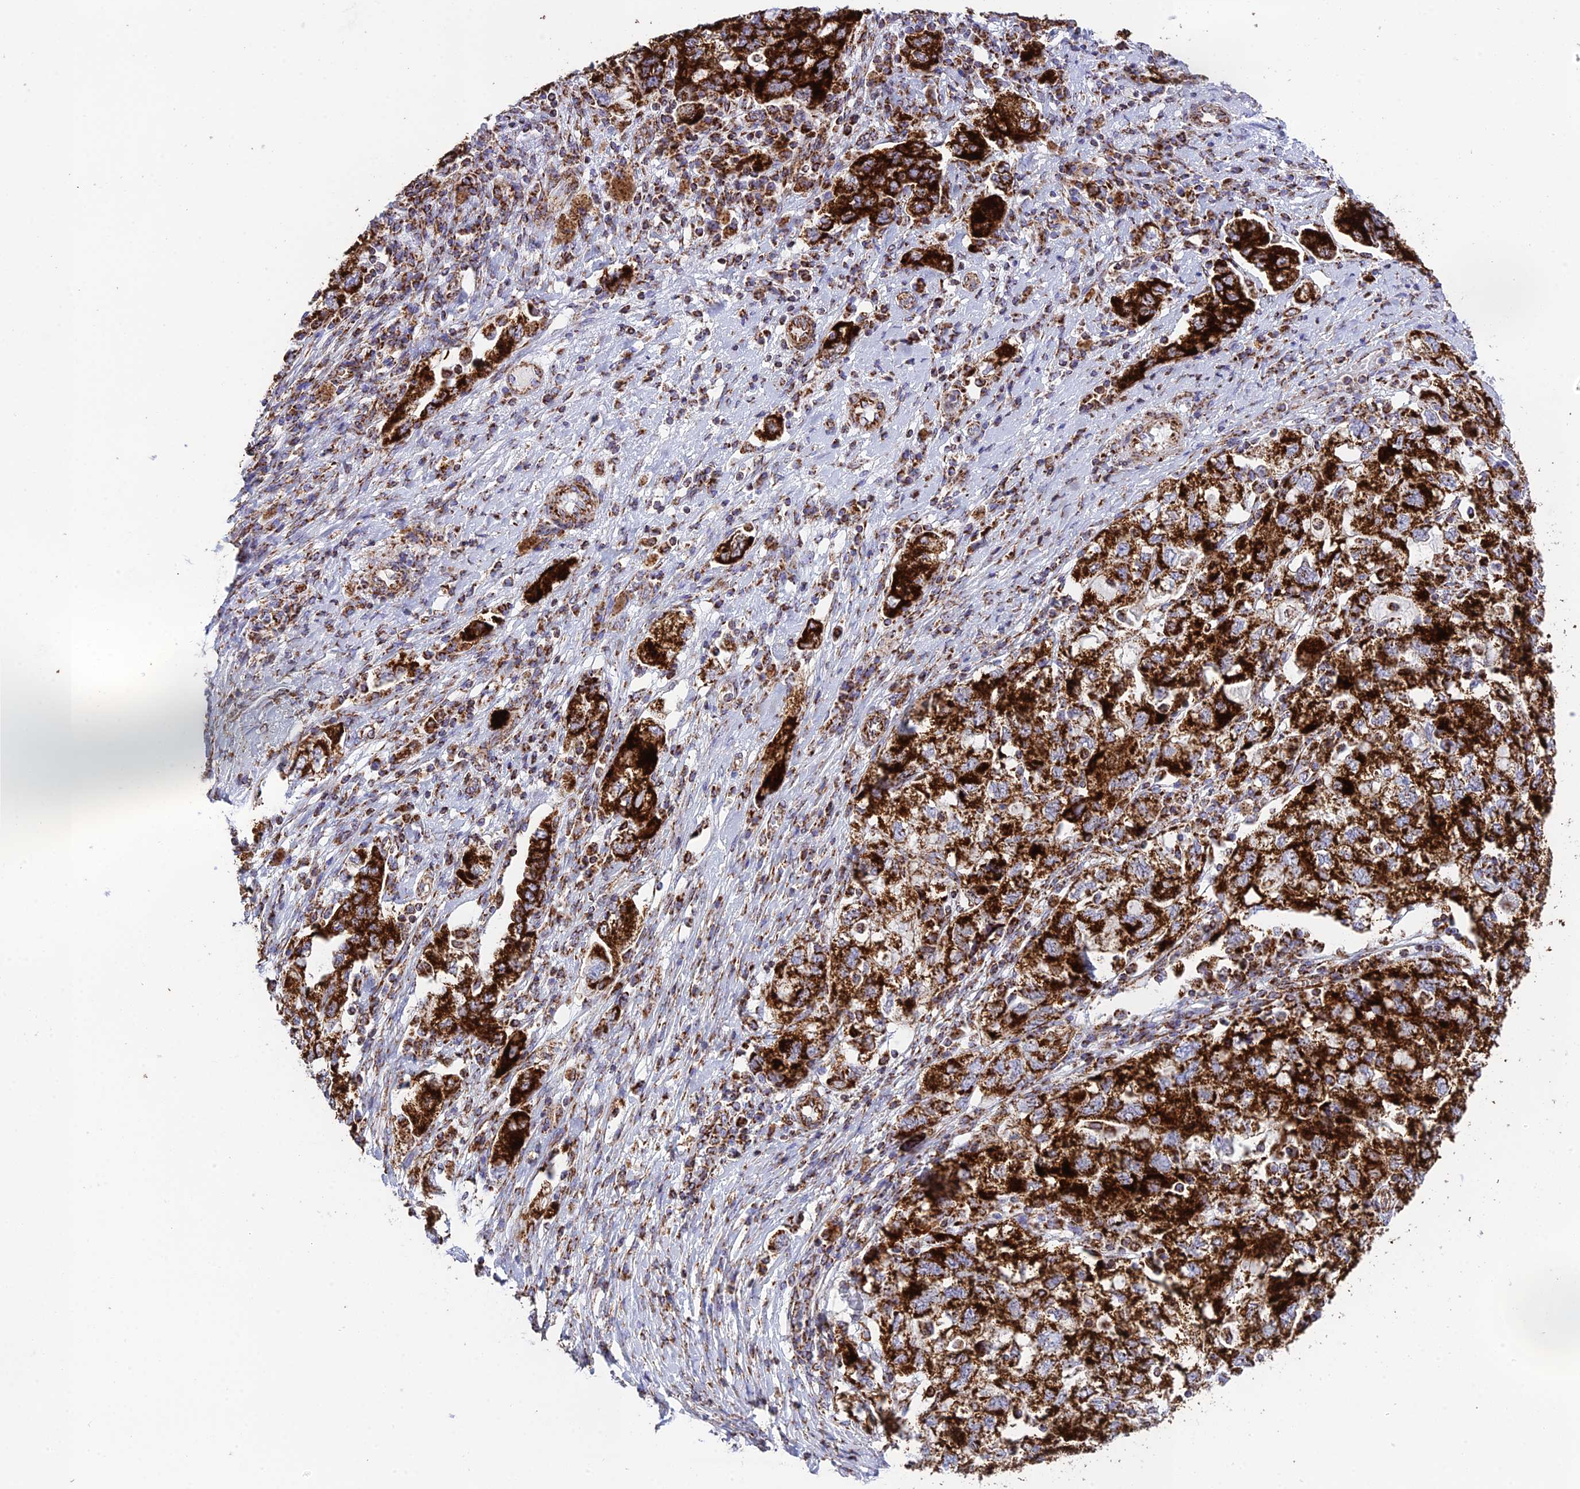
{"staining": {"intensity": "strong", "quantity": ">75%", "location": "cytoplasmic/membranous"}, "tissue": "ovarian cancer", "cell_type": "Tumor cells", "image_type": "cancer", "snomed": [{"axis": "morphology", "description": "Carcinoma, NOS"}, {"axis": "morphology", "description": "Cystadenocarcinoma, serous, NOS"}, {"axis": "topography", "description": "Ovary"}], "caption": "Carcinoma (ovarian) stained with DAB immunohistochemistry displays high levels of strong cytoplasmic/membranous expression in approximately >75% of tumor cells.", "gene": "CHCHD3", "patient": {"sex": "female", "age": 69}}